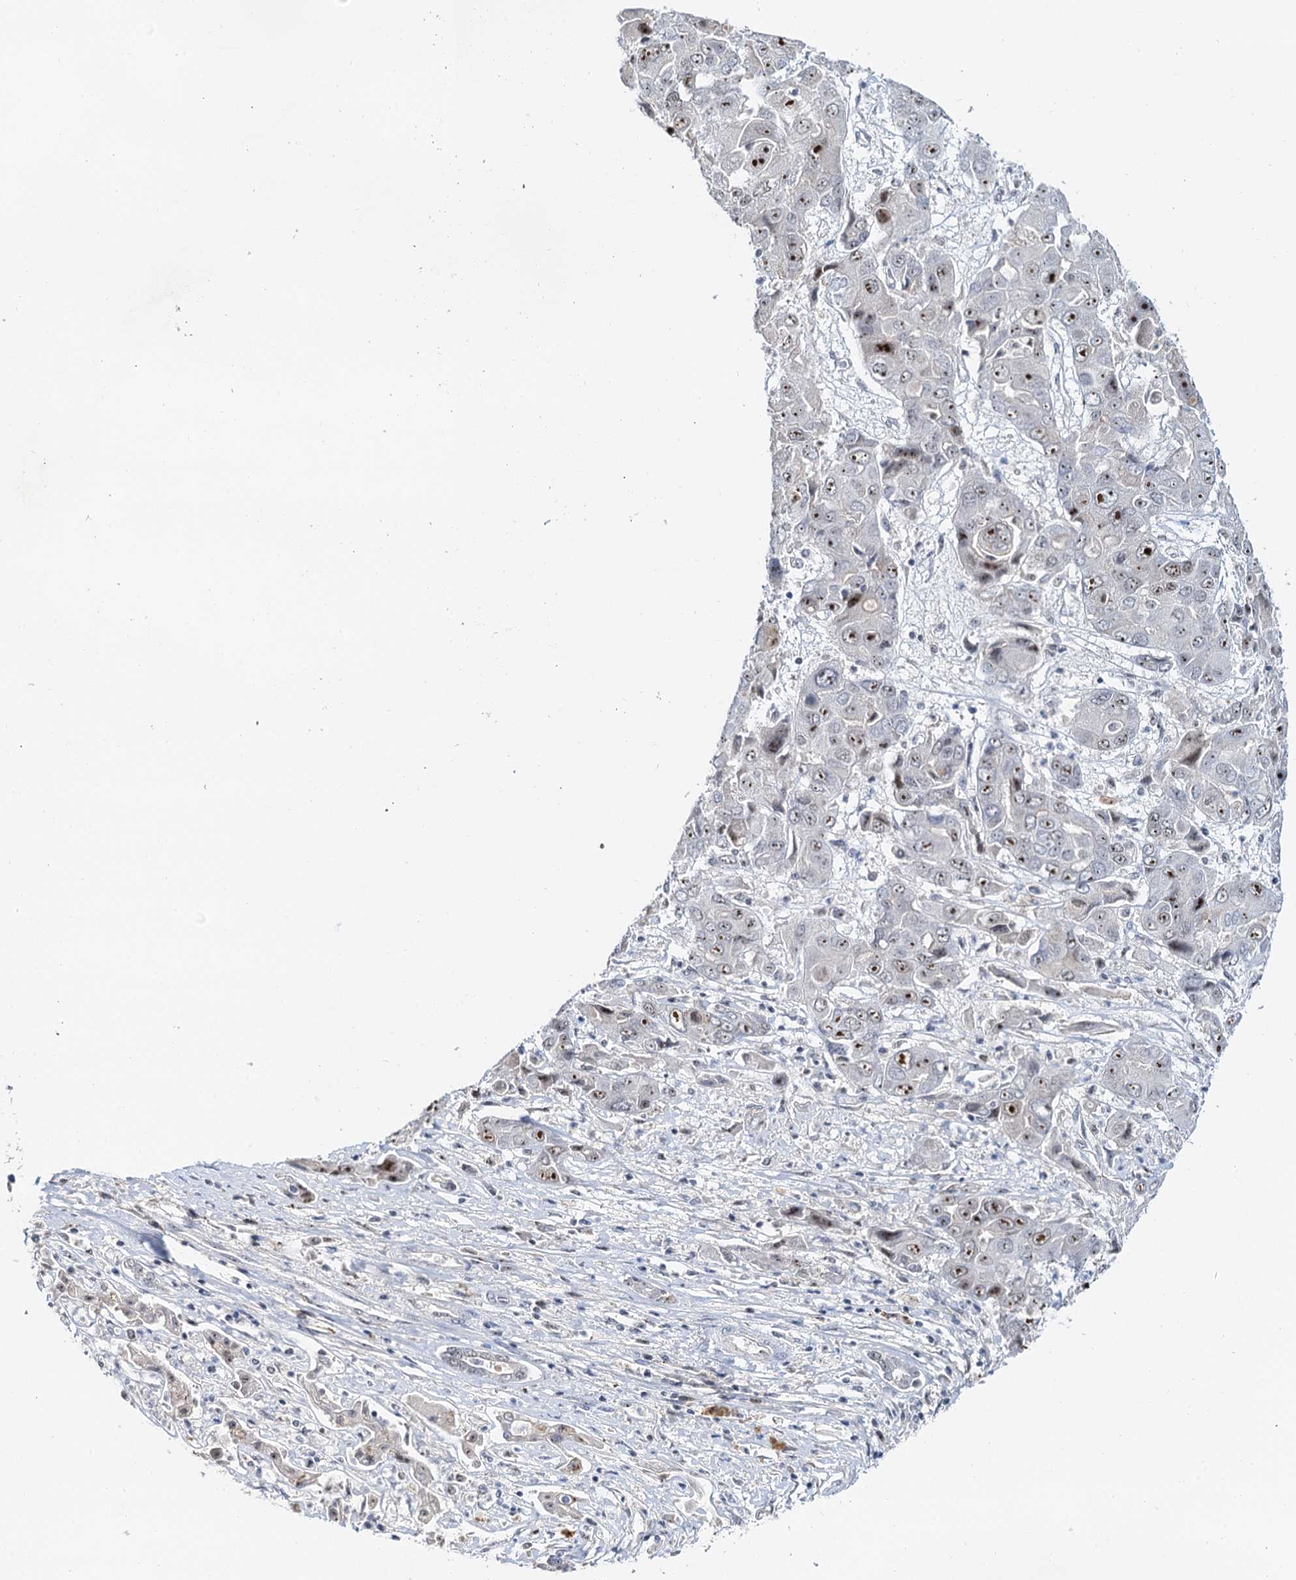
{"staining": {"intensity": "moderate", "quantity": ">75%", "location": "nuclear"}, "tissue": "liver cancer", "cell_type": "Tumor cells", "image_type": "cancer", "snomed": [{"axis": "morphology", "description": "Cholangiocarcinoma"}, {"axis": "topography", "description": "Liver"}], "caption": "IHC photomicrograph of neoplastic tissue: human cholangiocarcinoma (liver) stained using IHC demonstrates medium levels of moderate protein expression localized specifically in the nuclear of tumor cells, appearing as a nuclear brown color.", "gene": "NOP2", "patient": {"sex": "male", "age": 67}}